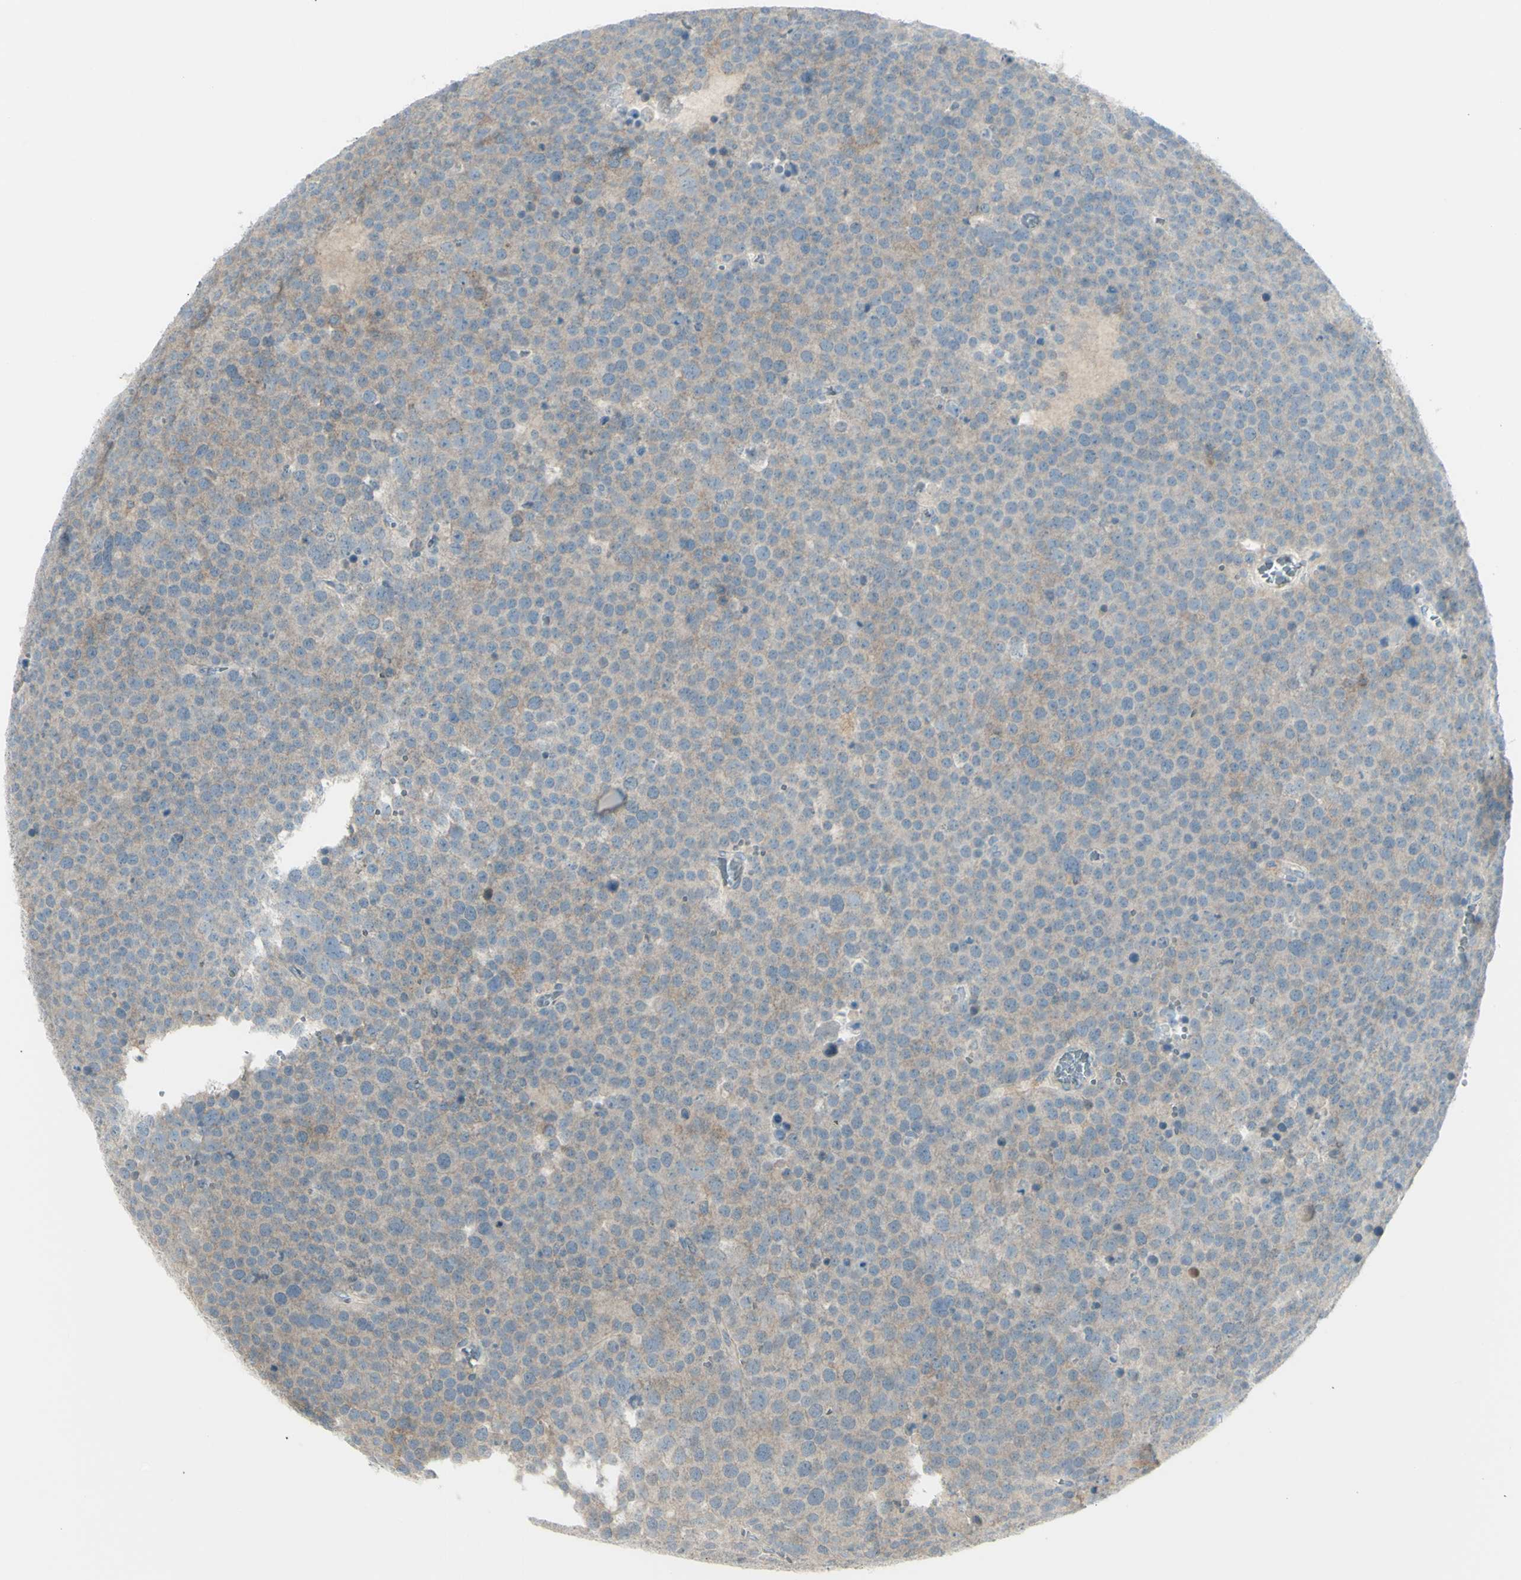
{"staining": {"intensity": "weak", "quantity": ">75%", "location": "cytoplasmic/membranous"}, "tissue": "testis cancer", "cell_type": "Tumor cells", "image_type": "cancer", "snomed": [{"axis": "morphology", "description": "Seminoma, NOS"}, {"axis": "topography", "description": "Testis"}], "caption": "A histopathology image of testis cancer (seminoma) stained for a protein exhibits weak cytoplasmic/membranous brown staining in tumor cells. (DAB = brown stain, brightfield microscopy at high magnification).", "gene": "SH3GL2", "patient": {"sex": "male", "age": 71}}